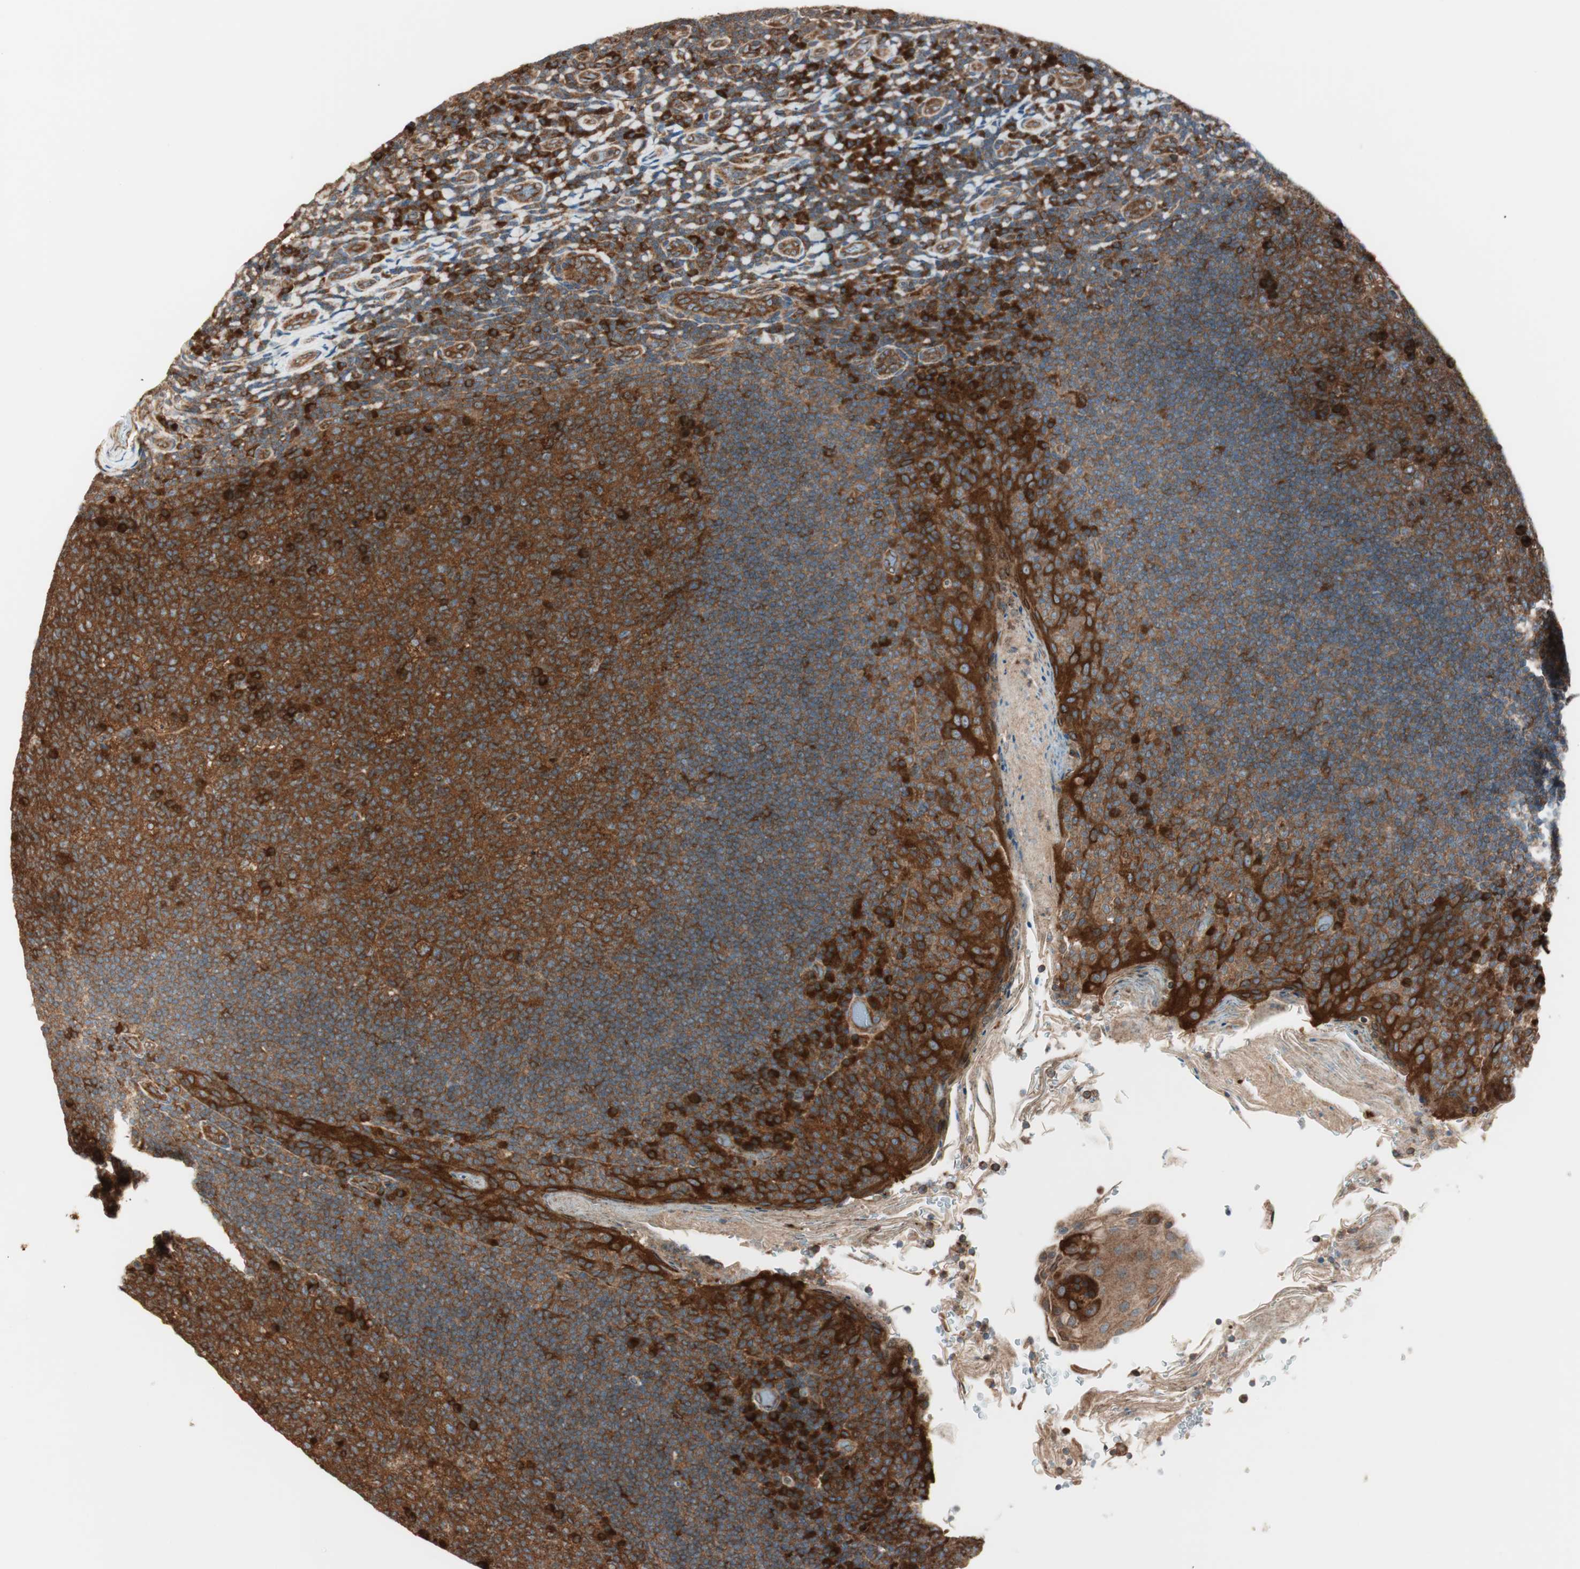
{"staining": {"intensity": "strong", "quantity": ">75%", "location": "cytoplasmic/membranous"}, "tissue": "tonsil", "cell_type": "Germinal center cells", "image_type": "normal", "snomed": [{"axis": "morphology", "description": "Normal tissue, NOS"}, {"axis": "topography", "description": "Tonsil"}], "caption": "DAB immunohistochemical staining of normal tonsil reveals strong cytoplasmic/membranous protein positivity in approximately >75% of germinal center cells.", "gene": "RAB5A", "patient": {"sex": "male", "age": 17}}